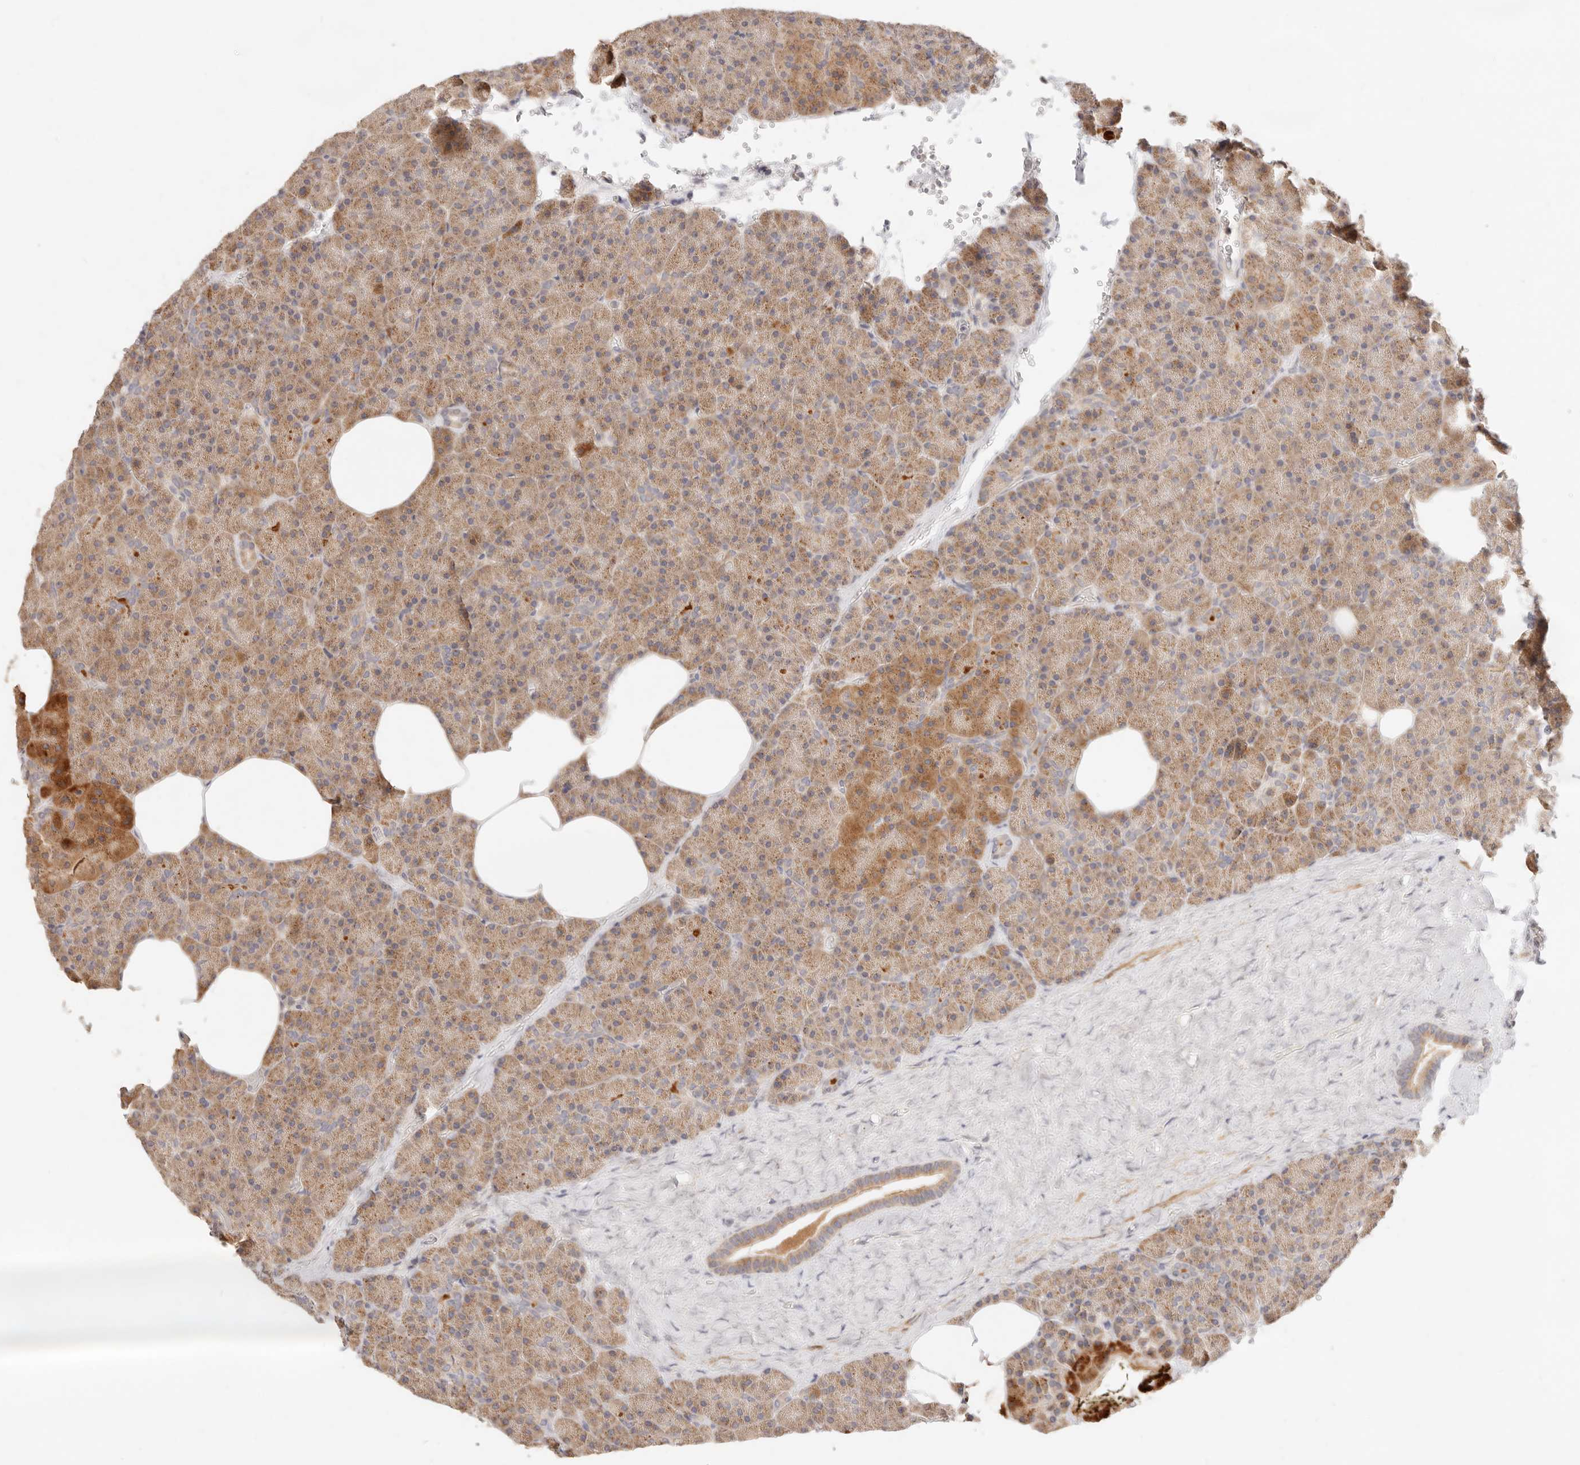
{"staining": {"intensity": "moderate", "quantity": "25%-75%", "location": "cytoplasmic/membranous"}, "tissue": "pancreas", "cell_type": "Exocrine glandular cells", "image_type": "normal", "snomed": [{"axis": "morphology", "description": "Normal tissue, NOS"}, {"axis": "morphology", "description": "Carcinoid, malignant, NOS"}, {"axis": "topography", "description": "Pancreas"}], "caption": "This photomicrograph demonstrates immunohistochemistry (IHC) staining of unremarkable pancreas, with medium moderate cytoplasmic/membranous positivity in approximately 25%-75% of exocrine glandular cells.", "gene": "RUBCNL", "patient": {"sex": "female", "age": 35}}